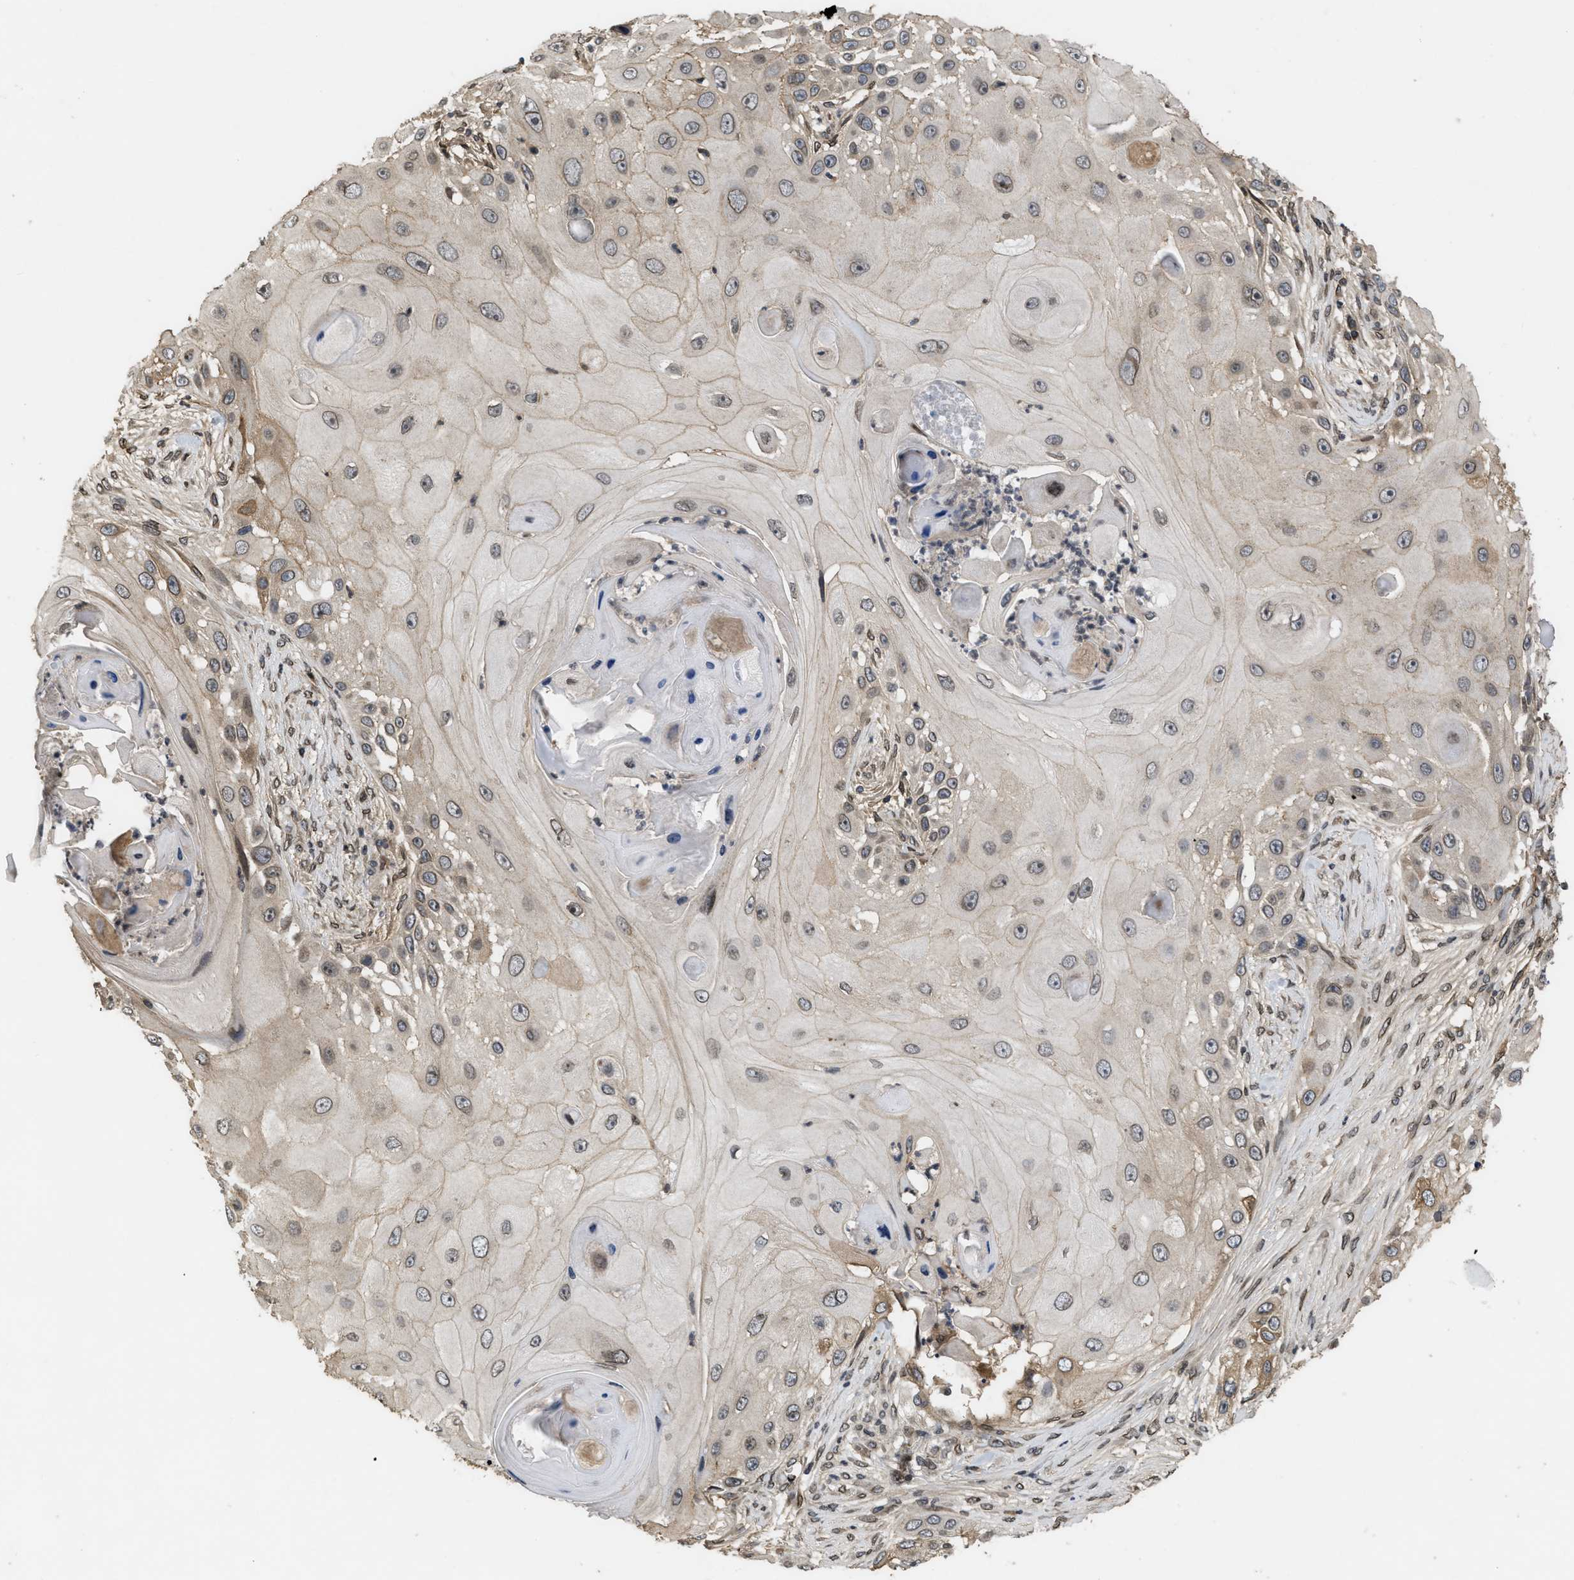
{"staining": {"intensity": "weak", "quantity": "<25%", "location": "cytoplasmic/membranous,nuclear"}, "tissue": "skin cancer", "cell_type": "Tumor cells", "image_type": "cancer", "snomed": [{"axis": "morphology", "description": "Squamous cell carcinoma, NOS"}, {"axis": "topography", "description": "Skin"}], "caption": "Immunohistochemistry (IHC) photomicrograph of skin cancer stained for a protein (brown), which exhibits no staining in tumor cells.", "gene": "CRY1", "patient": {"sex": "female", "age": 44}}